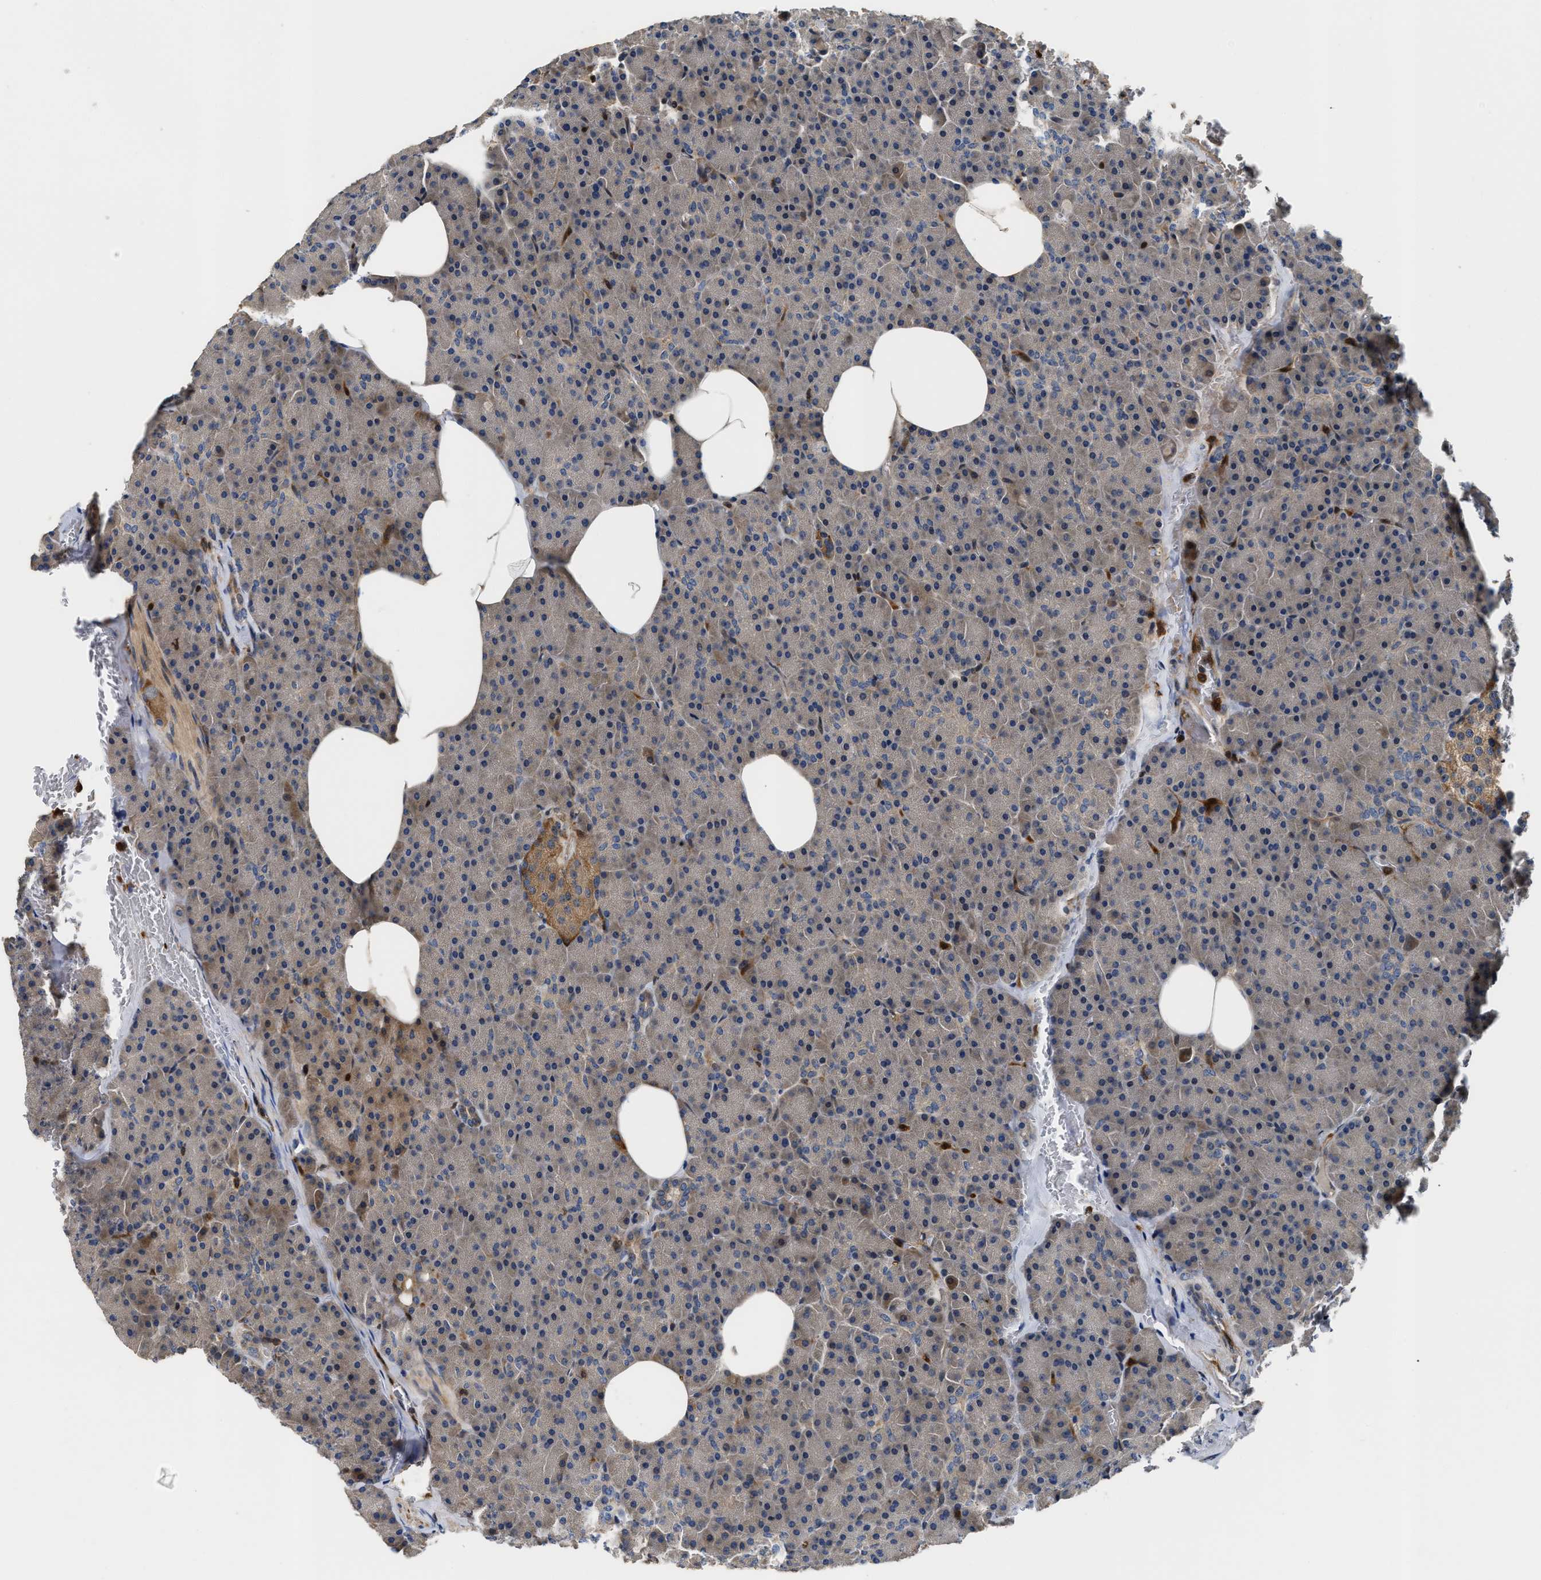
{"staining": {"intensity": "weak", "quantity": "<25%", "location": "cytoplasmic/membranous"}, "tissue": "pancreas", "cell_type": "Exocrine glandular cells", "image_type": "normal", "snomed": [{"axis": "morphology", "description": "Normal tissue, NOS"}, {"axis": "topography", "description": "Pancreas"}], "caption": "High magnification brightfield microscopy of unremarkable pancreas stained with DAB (3,3'-diaminobenzidine) (brown) and counterstained with hematoxylin (blue): exocrine glandular cells show no significant staining.", "gene": "OSTF1", "patient": {"sex": "female", "age": 35}}